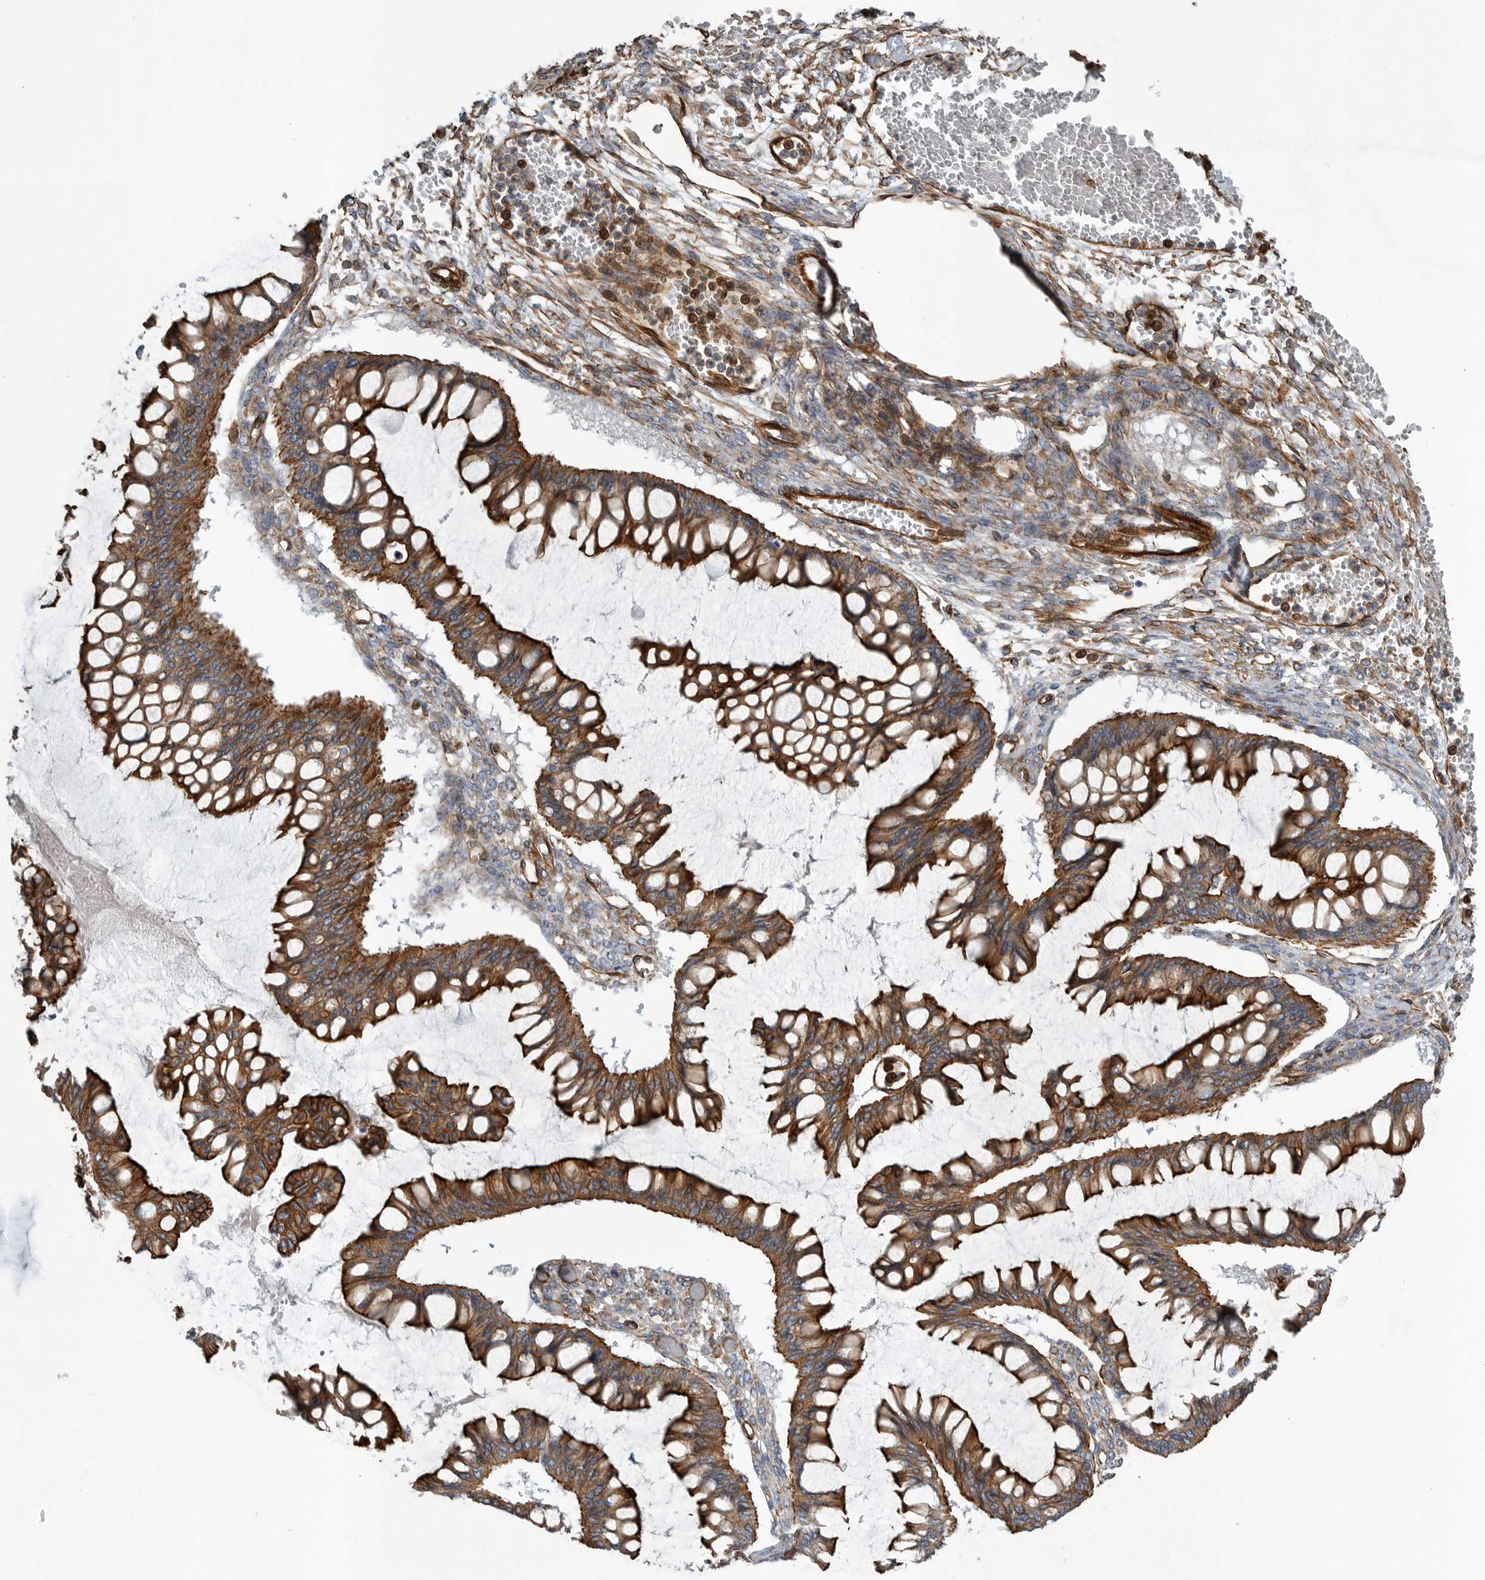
{"staining": {"intensity": "strong", "quantity": "25%-75%", "location": "cytoplasmic/membranous"}, "tissue": "ovarian cancer", "cell_type": "Tumor cells", "image_type": "cancer", "snomed": [{"axis": "morphology", "description": "Cystadenocarcinoma, mucinous, NOS"}, {"axis": "topography", "description": "Ovary"}], "caption": "Protein expression analysis of ovarian mucinous cystadenocarcinoma displays strong cytoplasmic/membranous staining in about 25%-75% of tumor cells.", "gene": "PLEC", "patient": {"sex": "female", "age": 73}}